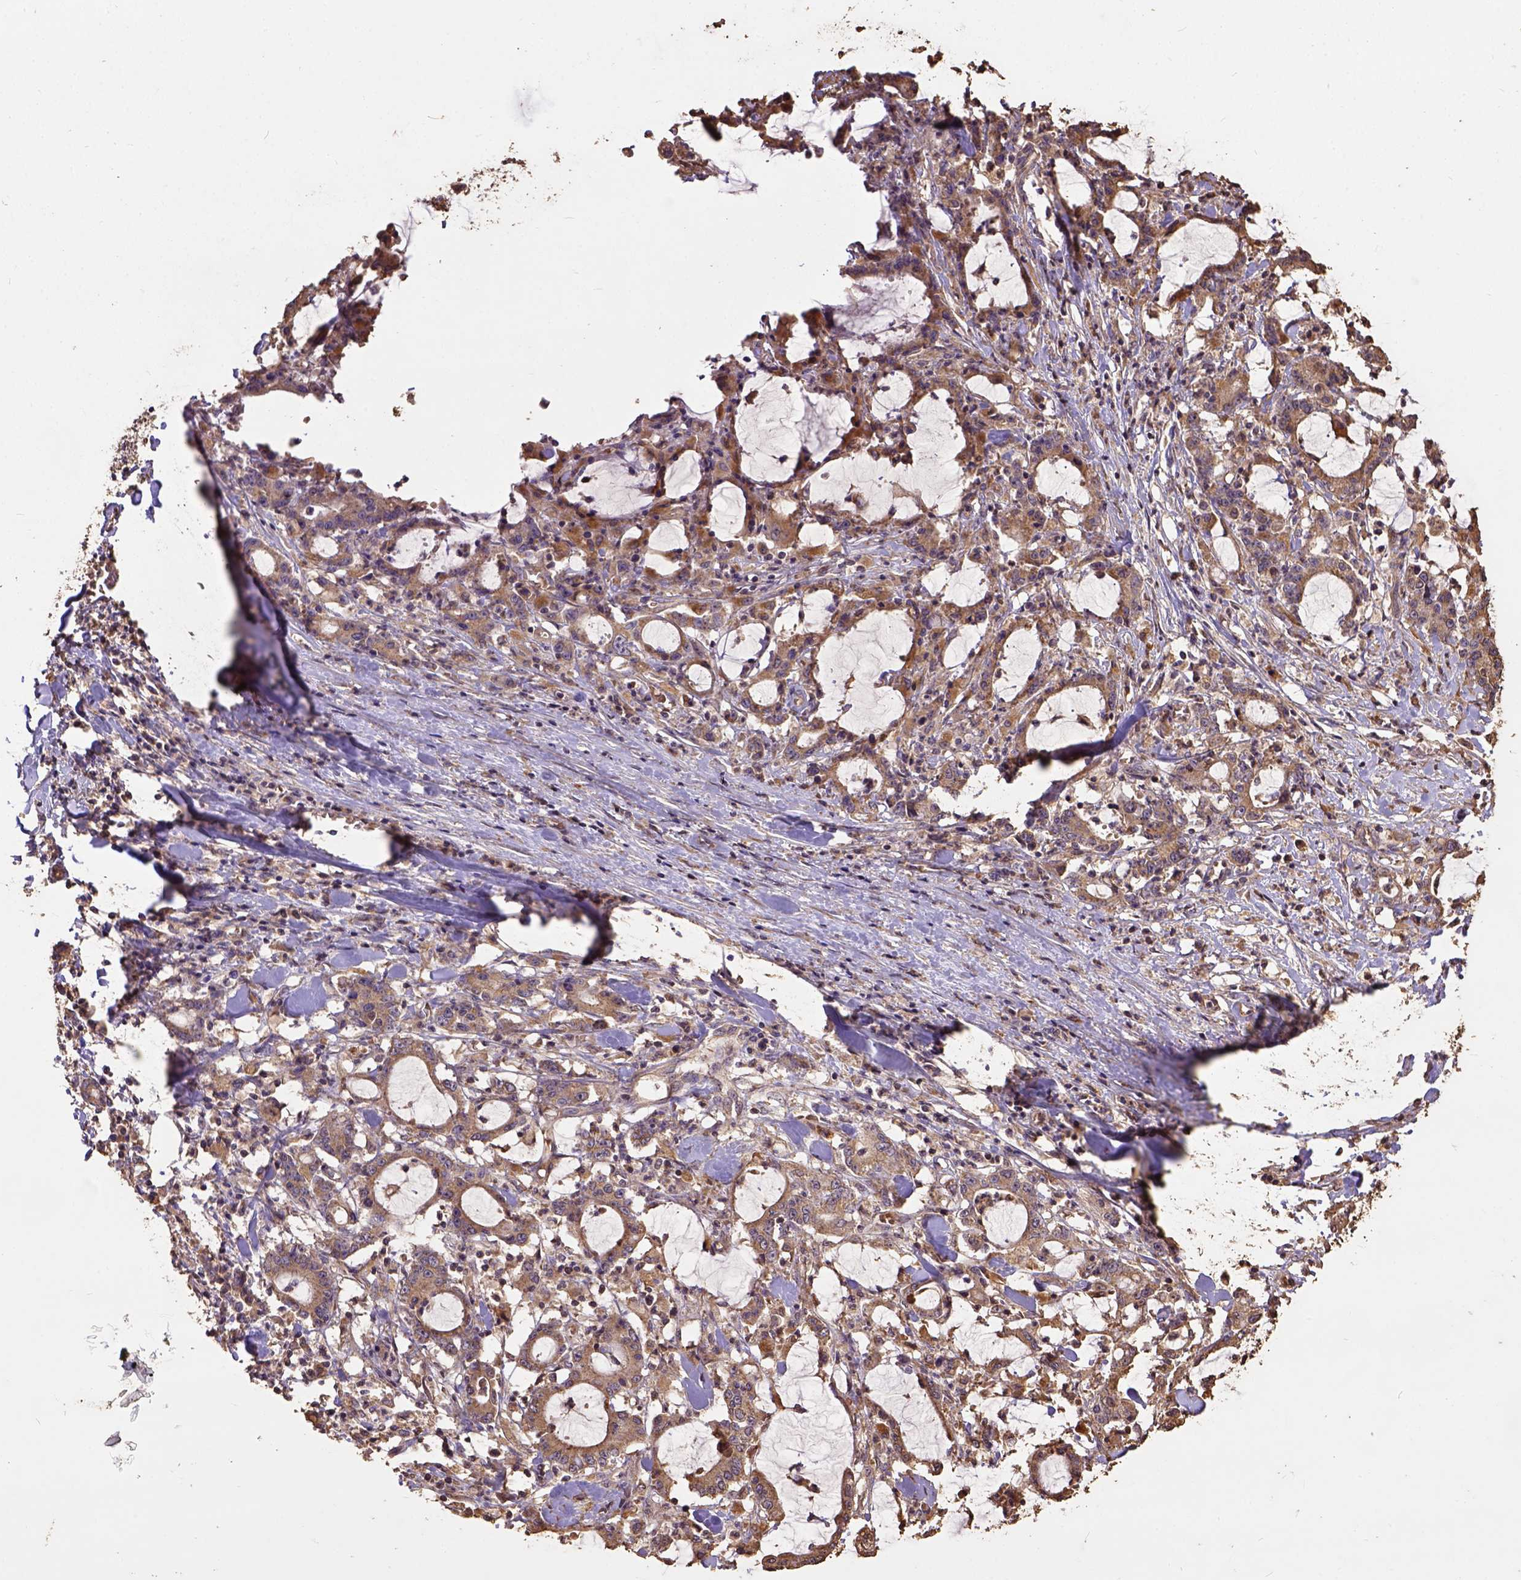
{"staining": {"intensity": "moderate", "quantity": "25%-75%", "location": "cytoplasmic/membranous"}, "tissue": "stomach cancer", "cell_type": "Tumor cells", "image_type": "cancer", "snomed": [{"axis": "morphology", "description": "Adenocarcinoma, NOS"}, {"axis": "topography", "description": "Stomach, upper"}], "caption": "Immunohistochemical staining of stomach cancer (adenocarcinoma) demonstrates medium levels of moderate cytoplasmic/membranous expression in approximately 25%-75% of tumor cells.", "gene": "ATP1B3", "patient": {"sex": "male", "age": 68}}